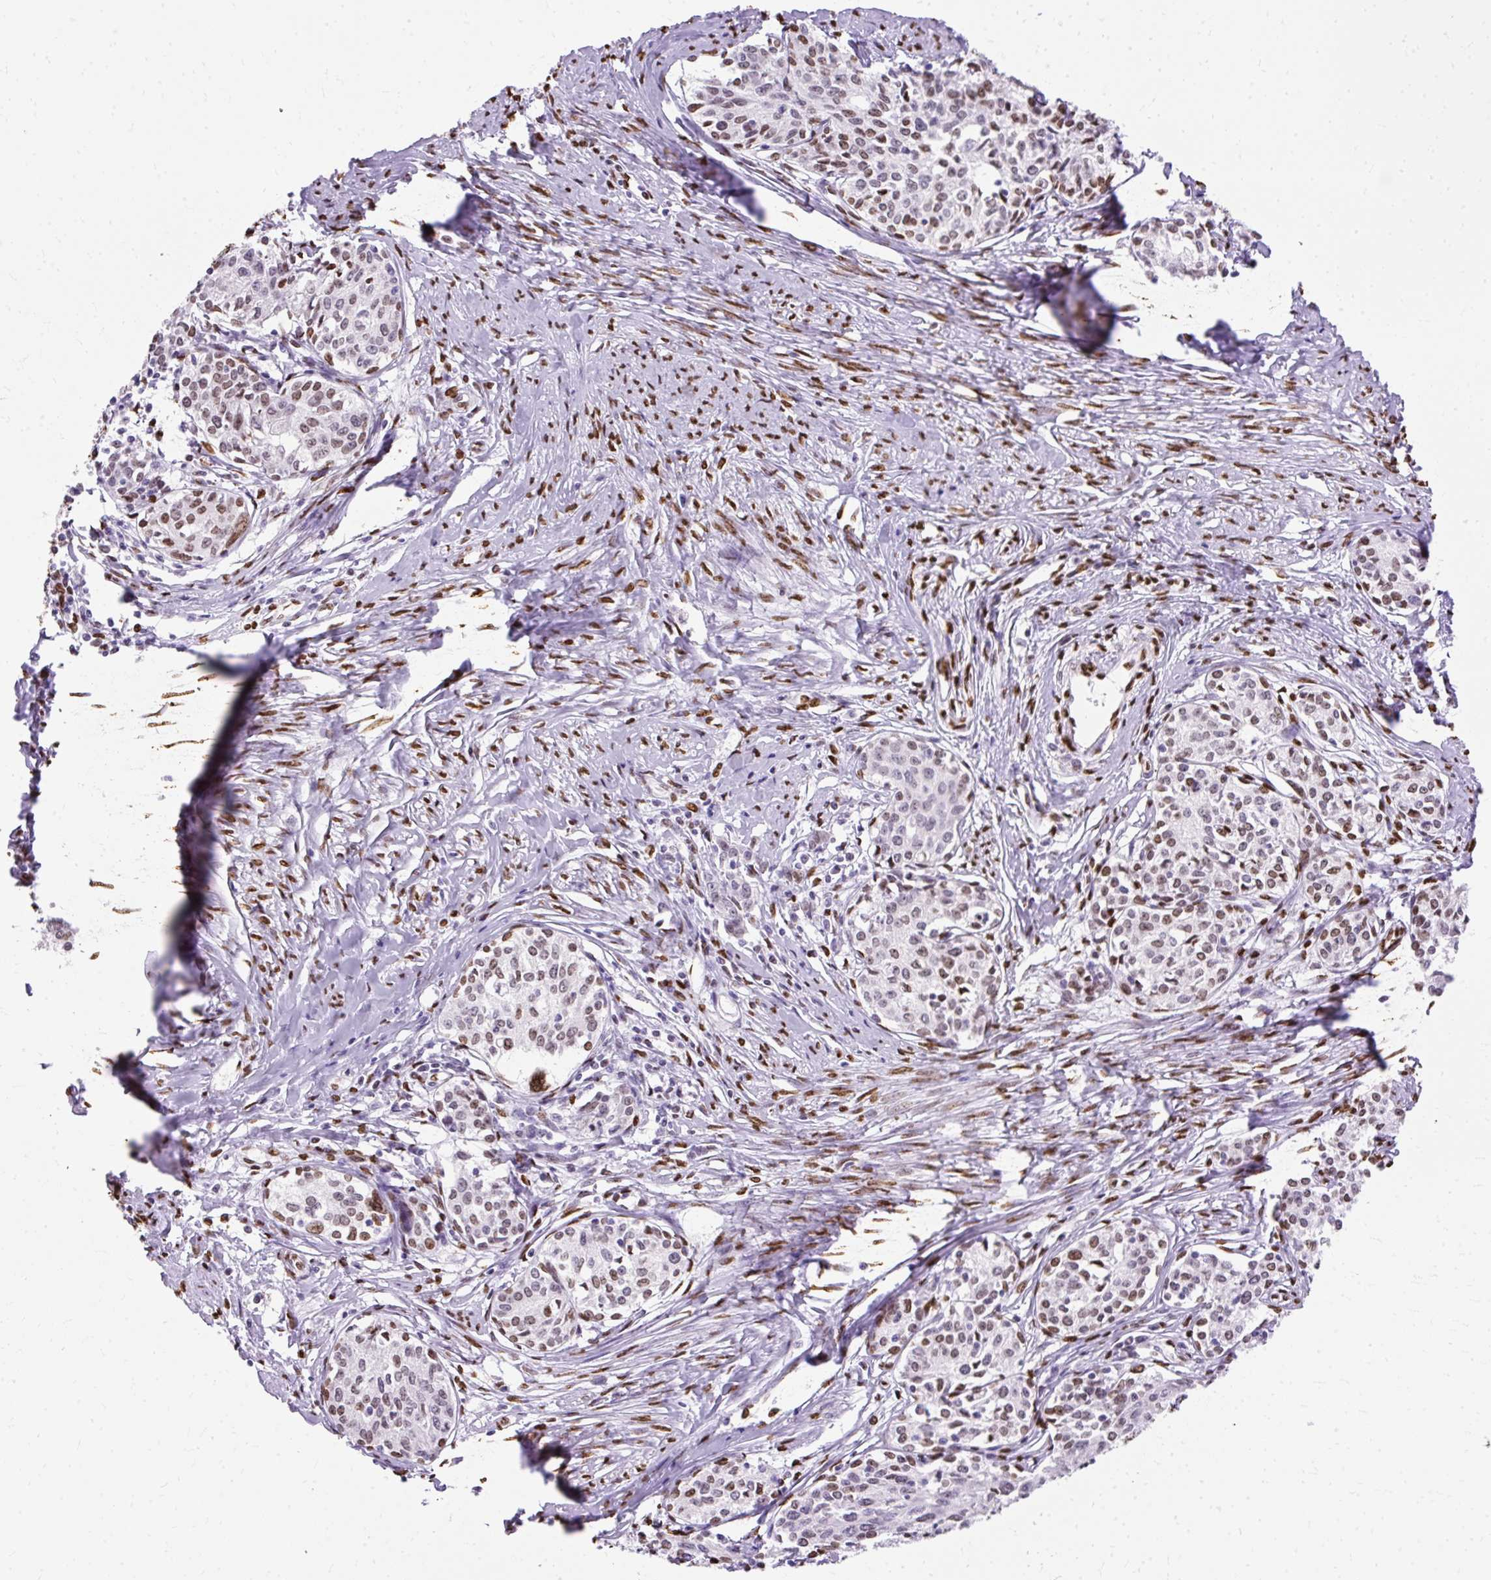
{"staining": {"intensity": "moderate", "quantity": ">75%", "location": "nuclear"}, "tissue": "cervical cancer", "cell_type": "Tumor cells", "image_type": "cancer", "snomed": [{"axis": "morphology", "description": "Squamous cell carcinoma, NOS"}, {"axis": "morphology", "description": "Adenocarcinoma, NOS"}, {"axis": "topography", "description": "Cervix"}], "caption": "A brown stain highlights moderate nuclear positivity of a protein in cervical squamous cell carcinoma tumor cells.", "gene": "TMEM184C", "patient": {"sex": "female", "age": 52}}